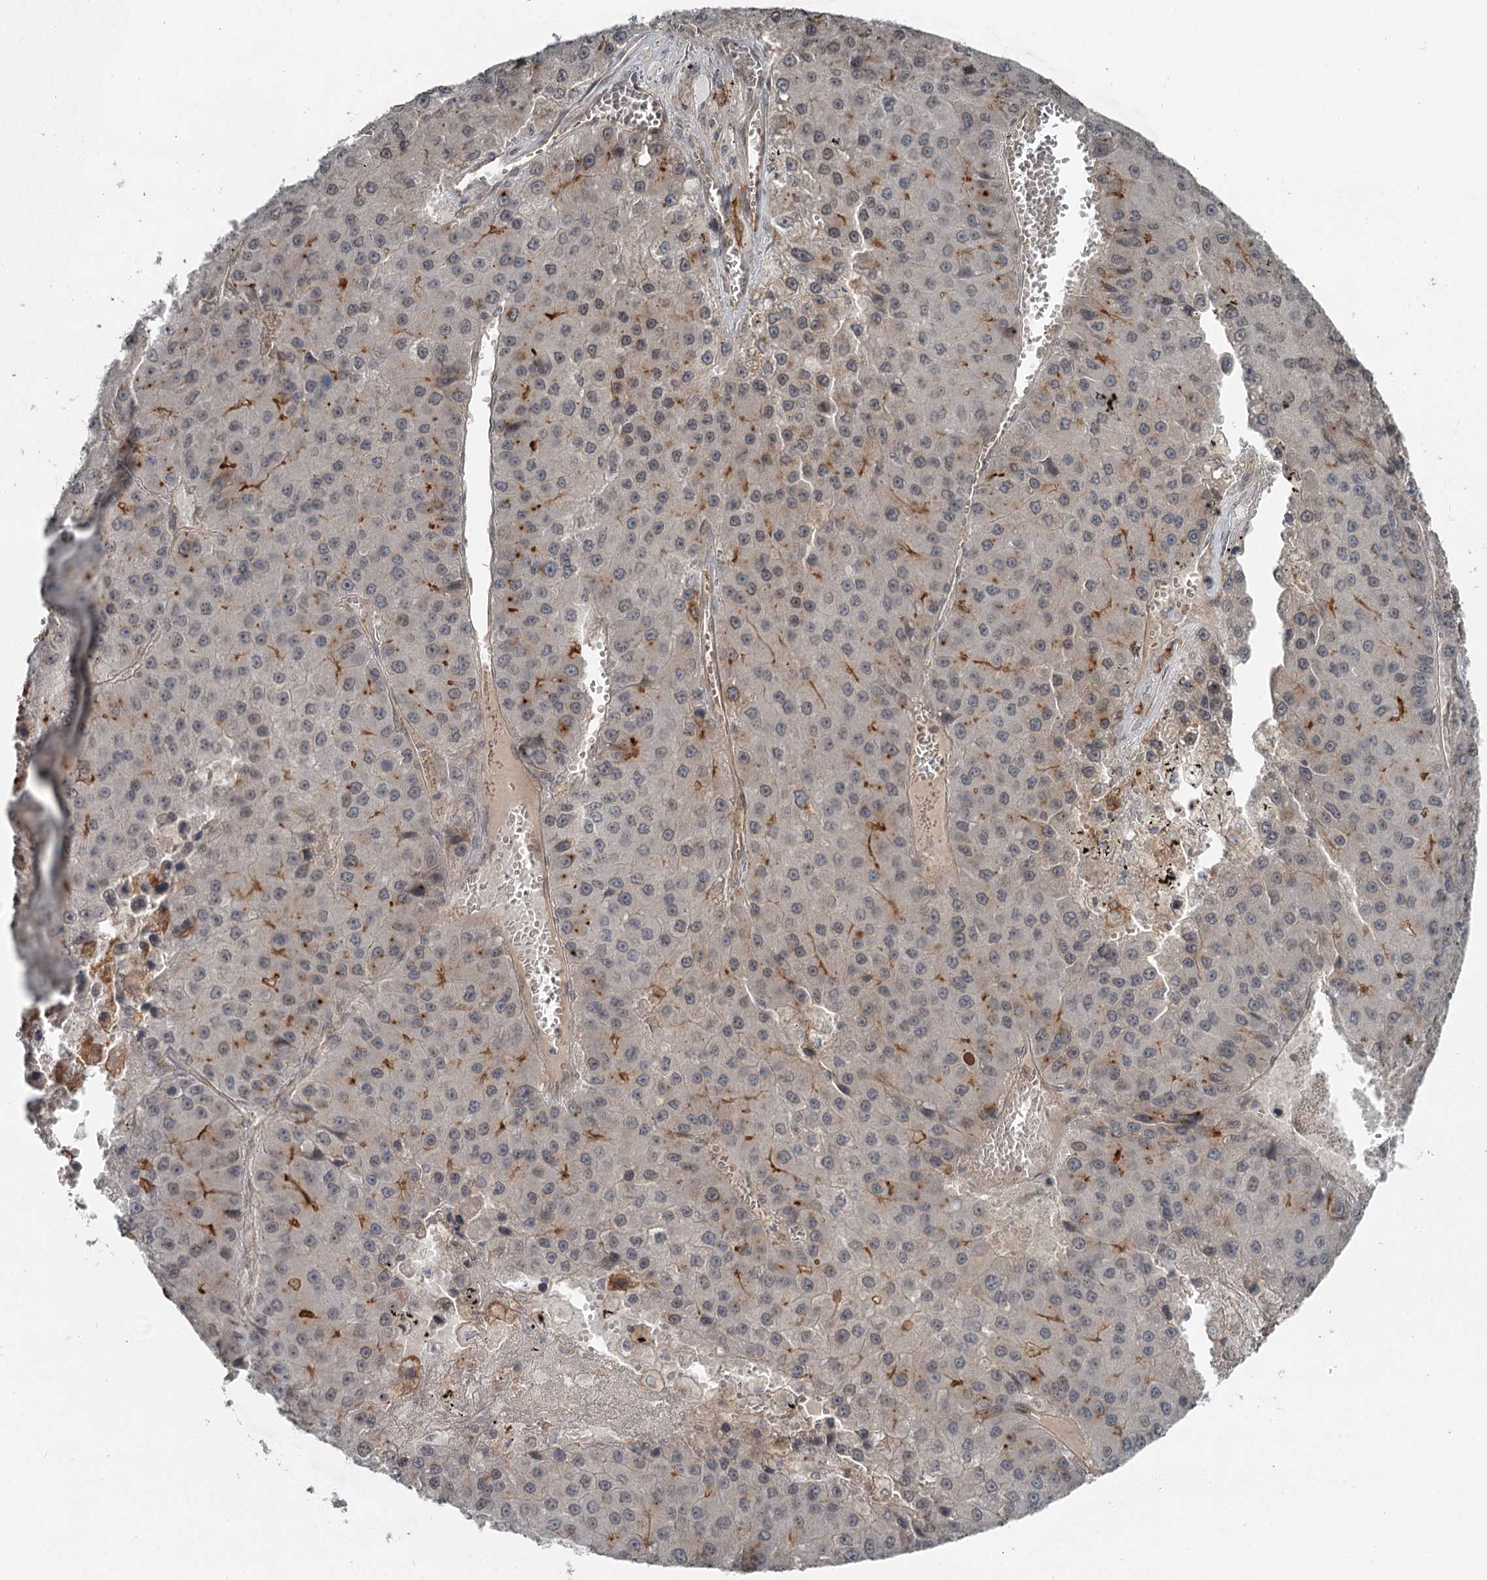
{"staining": {"intensity": "moderate", "quantity": "<25%", "location": "cytoplasmic/membranous"}, "tissue": "liver cancer", "cell_type": "Tumor cells", "image_type": "cancer", "snomed": [{"axis": "morphology", "description": "Carcinoma, Hepatocellular, NOS"}, {"axis": "topography", "description": "Liver"}], "caption": "Immunohistochemistry (IHC) of hepatocellular carcinoma (liver) shows low levels of moderate cytoplasmic/membranous expression in approximately <25% of tumor cells.", "gene": "SLC39A8", "patient": {"sex": "female", "age": 73}}